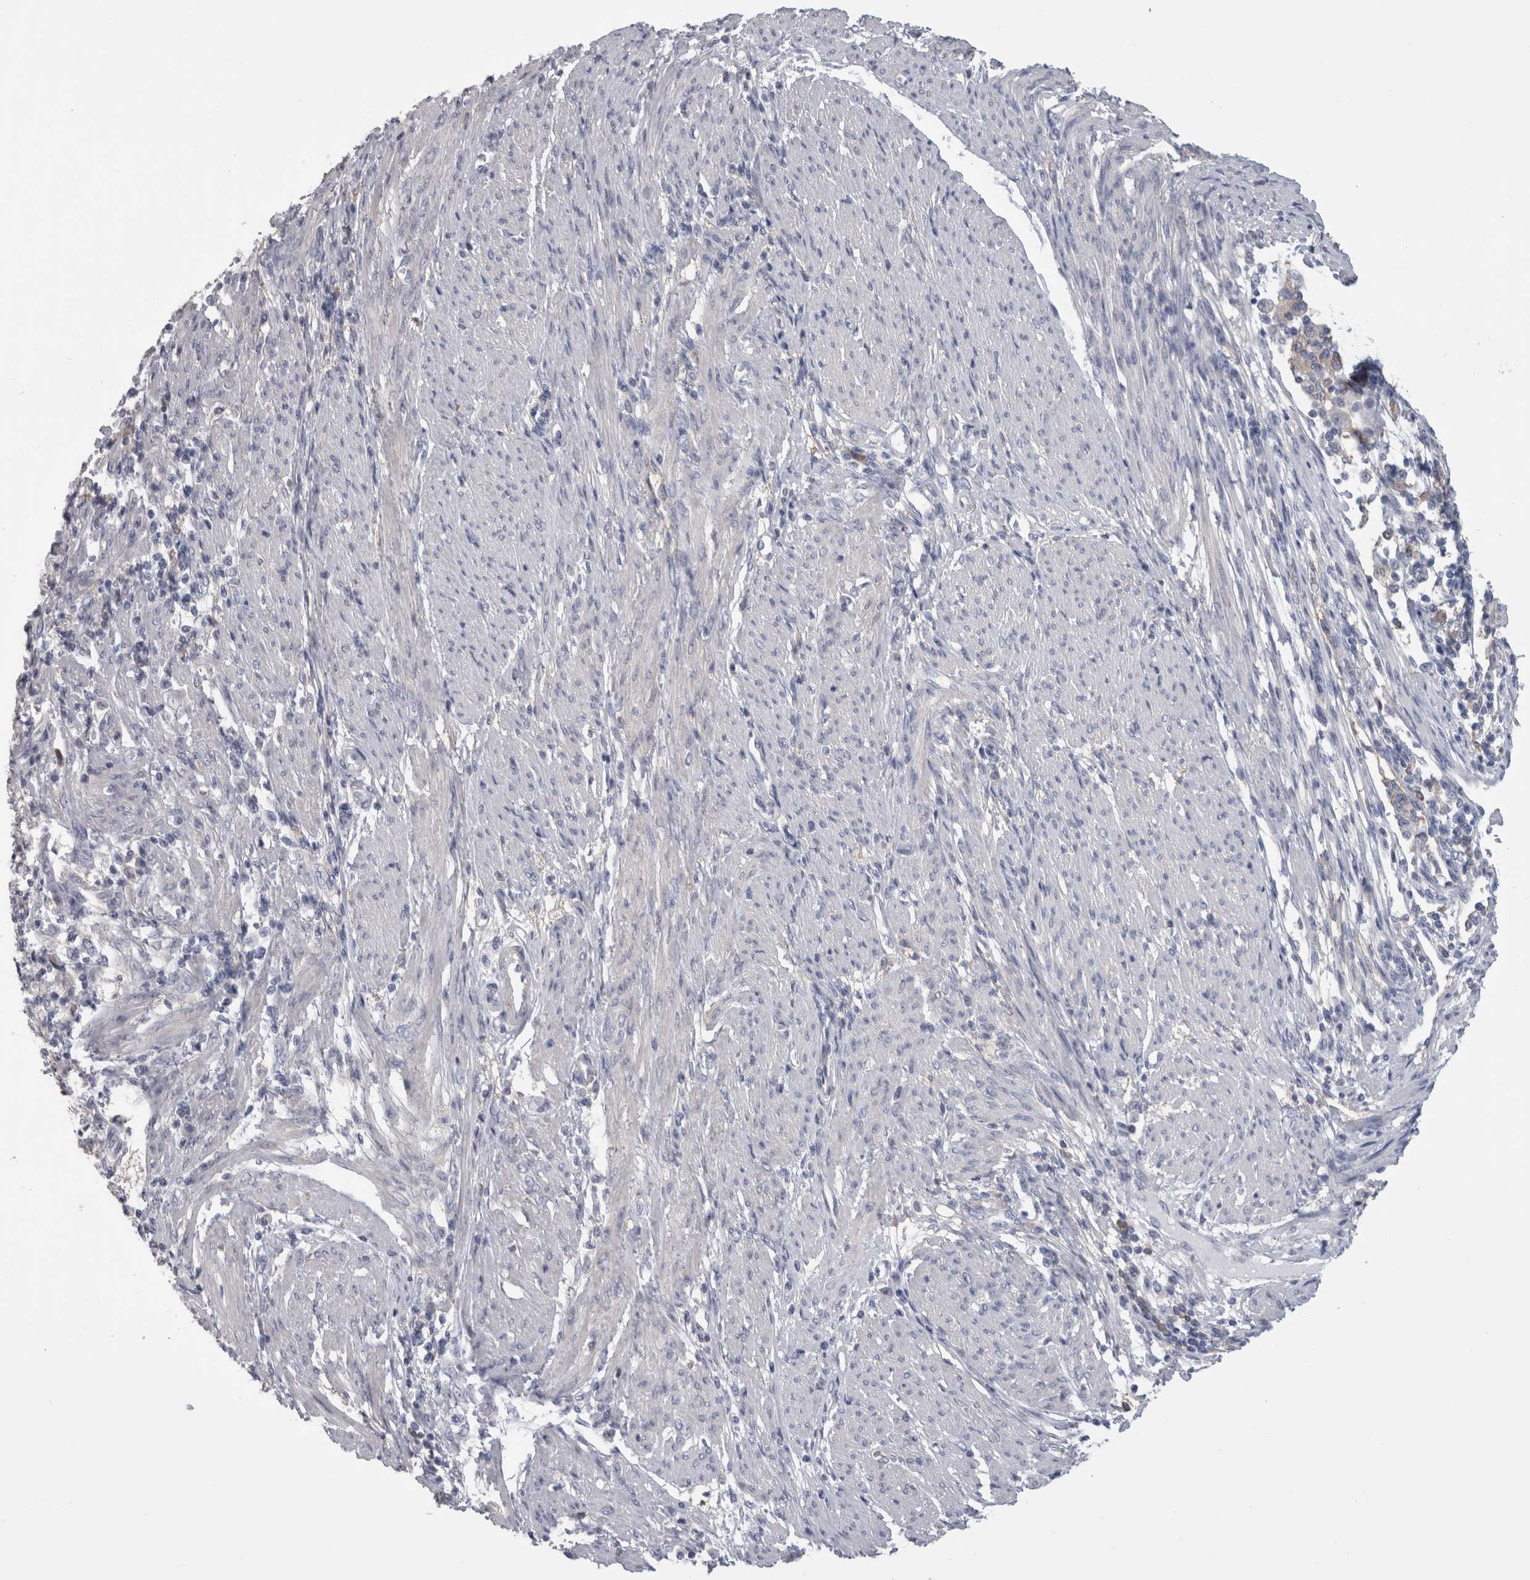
{"staining": {"intensity": "negative", "quantity": "none", "location": "none"}, "tissue": "endometrial cancer", "cell_type": "Tumor cells", "image_type": "cancer", "snomed": [{"axis": "morphology", "description": "Adenocarcinoma, NOS"}, {"axis": "topography", "description": "Uterus"}, {"axis": "topography", "description": "Endometrium"}], "caption": "The IHC image has no significant positivity in tumor cells of endometrial cancer (adenocarcinoma) tissue.", "gene": "SCRN1", "patient": {"sex": "female", "age": 70}}